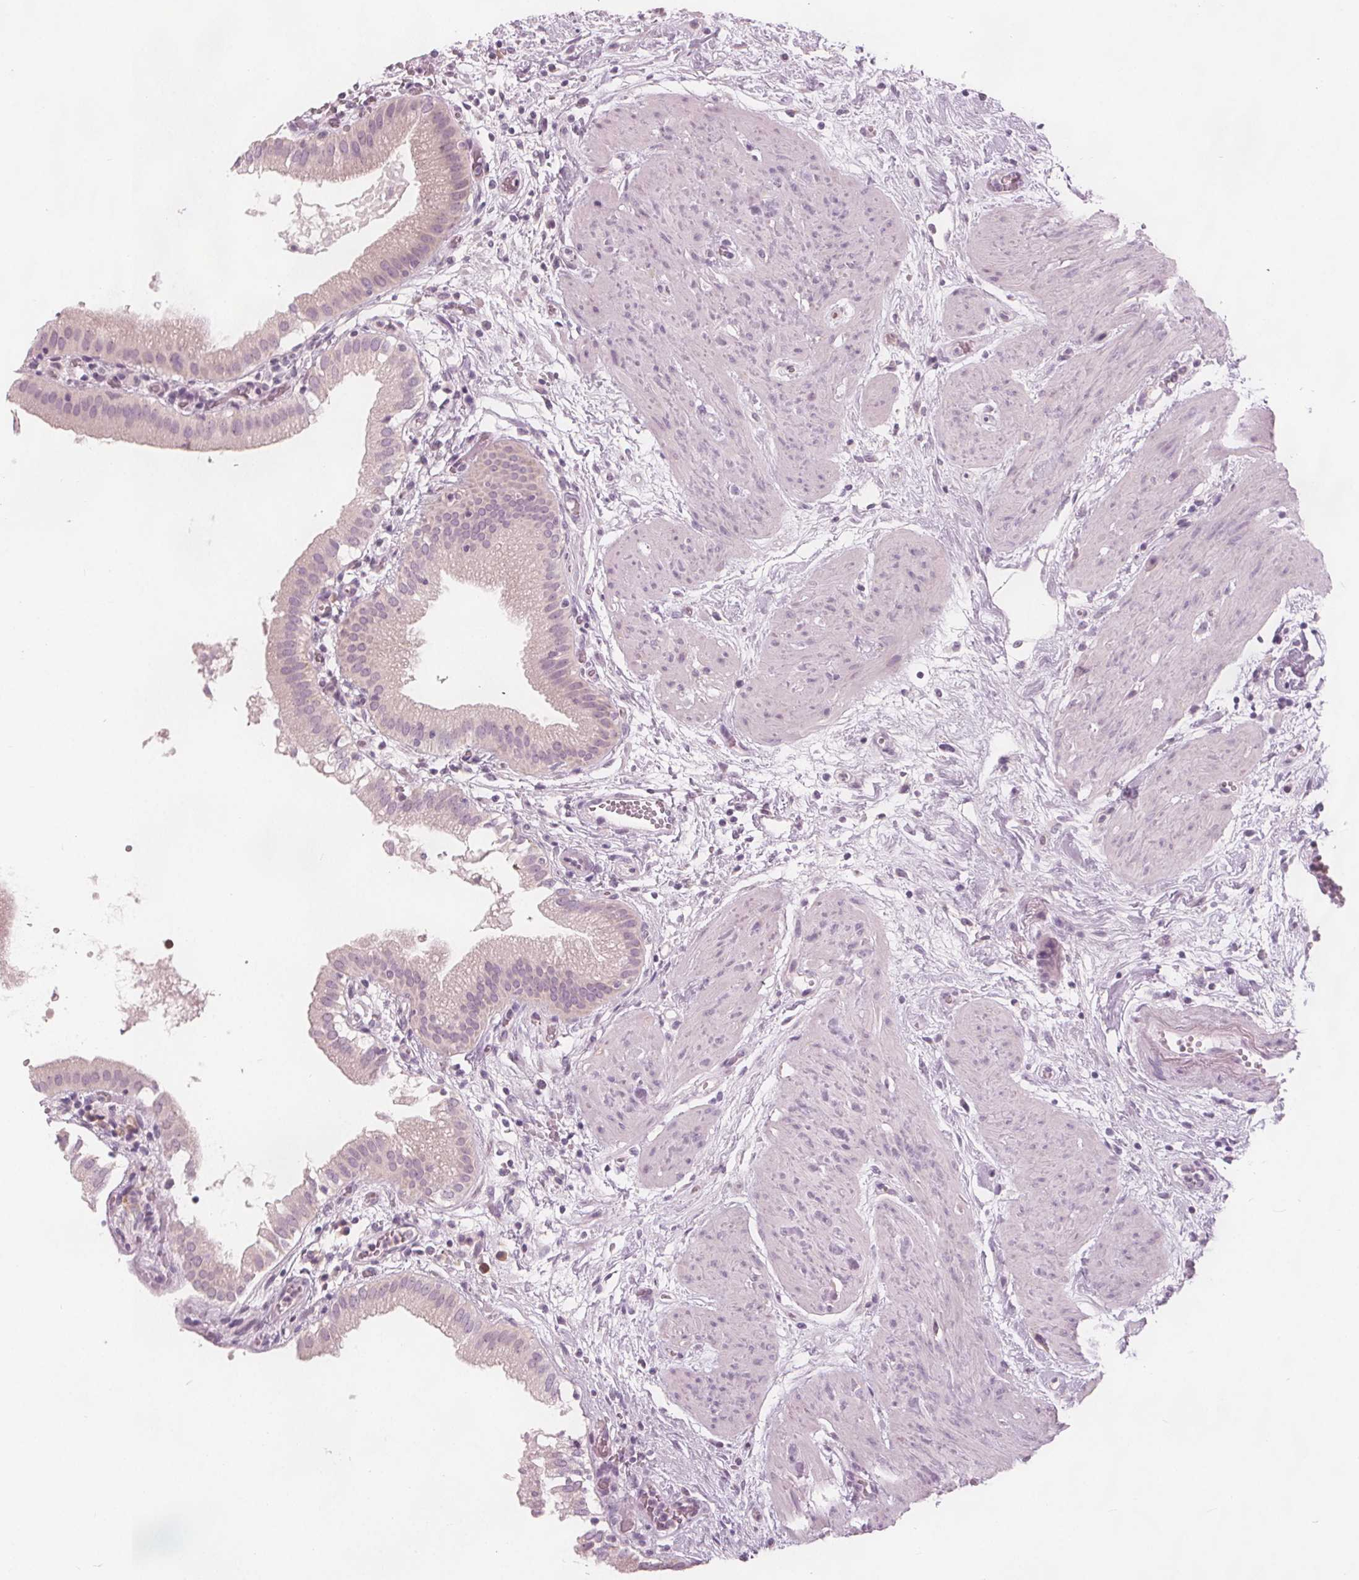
{"staining": {"intensity": "negative", "quantity": "none", "location": "none"}, "tissue": "gallbladder", "cell_type": "Glandular cells", "image_type": "normal", "snomed": [{"axis": "morphology", "description": "Normal tissue, NOS"}, {"axis": "topography", "description": "Gallbladder"}], "caption": "Immunohistochemistry (IHC) micrograph of unremarkable gallbladder: human gallbladder stained with DAB (3,3'-diaminobenzidine) reveals no significant protein expression in glandular cells.", "gene": "BRSK1", "patient": {"sex": "female", "age": 65}}